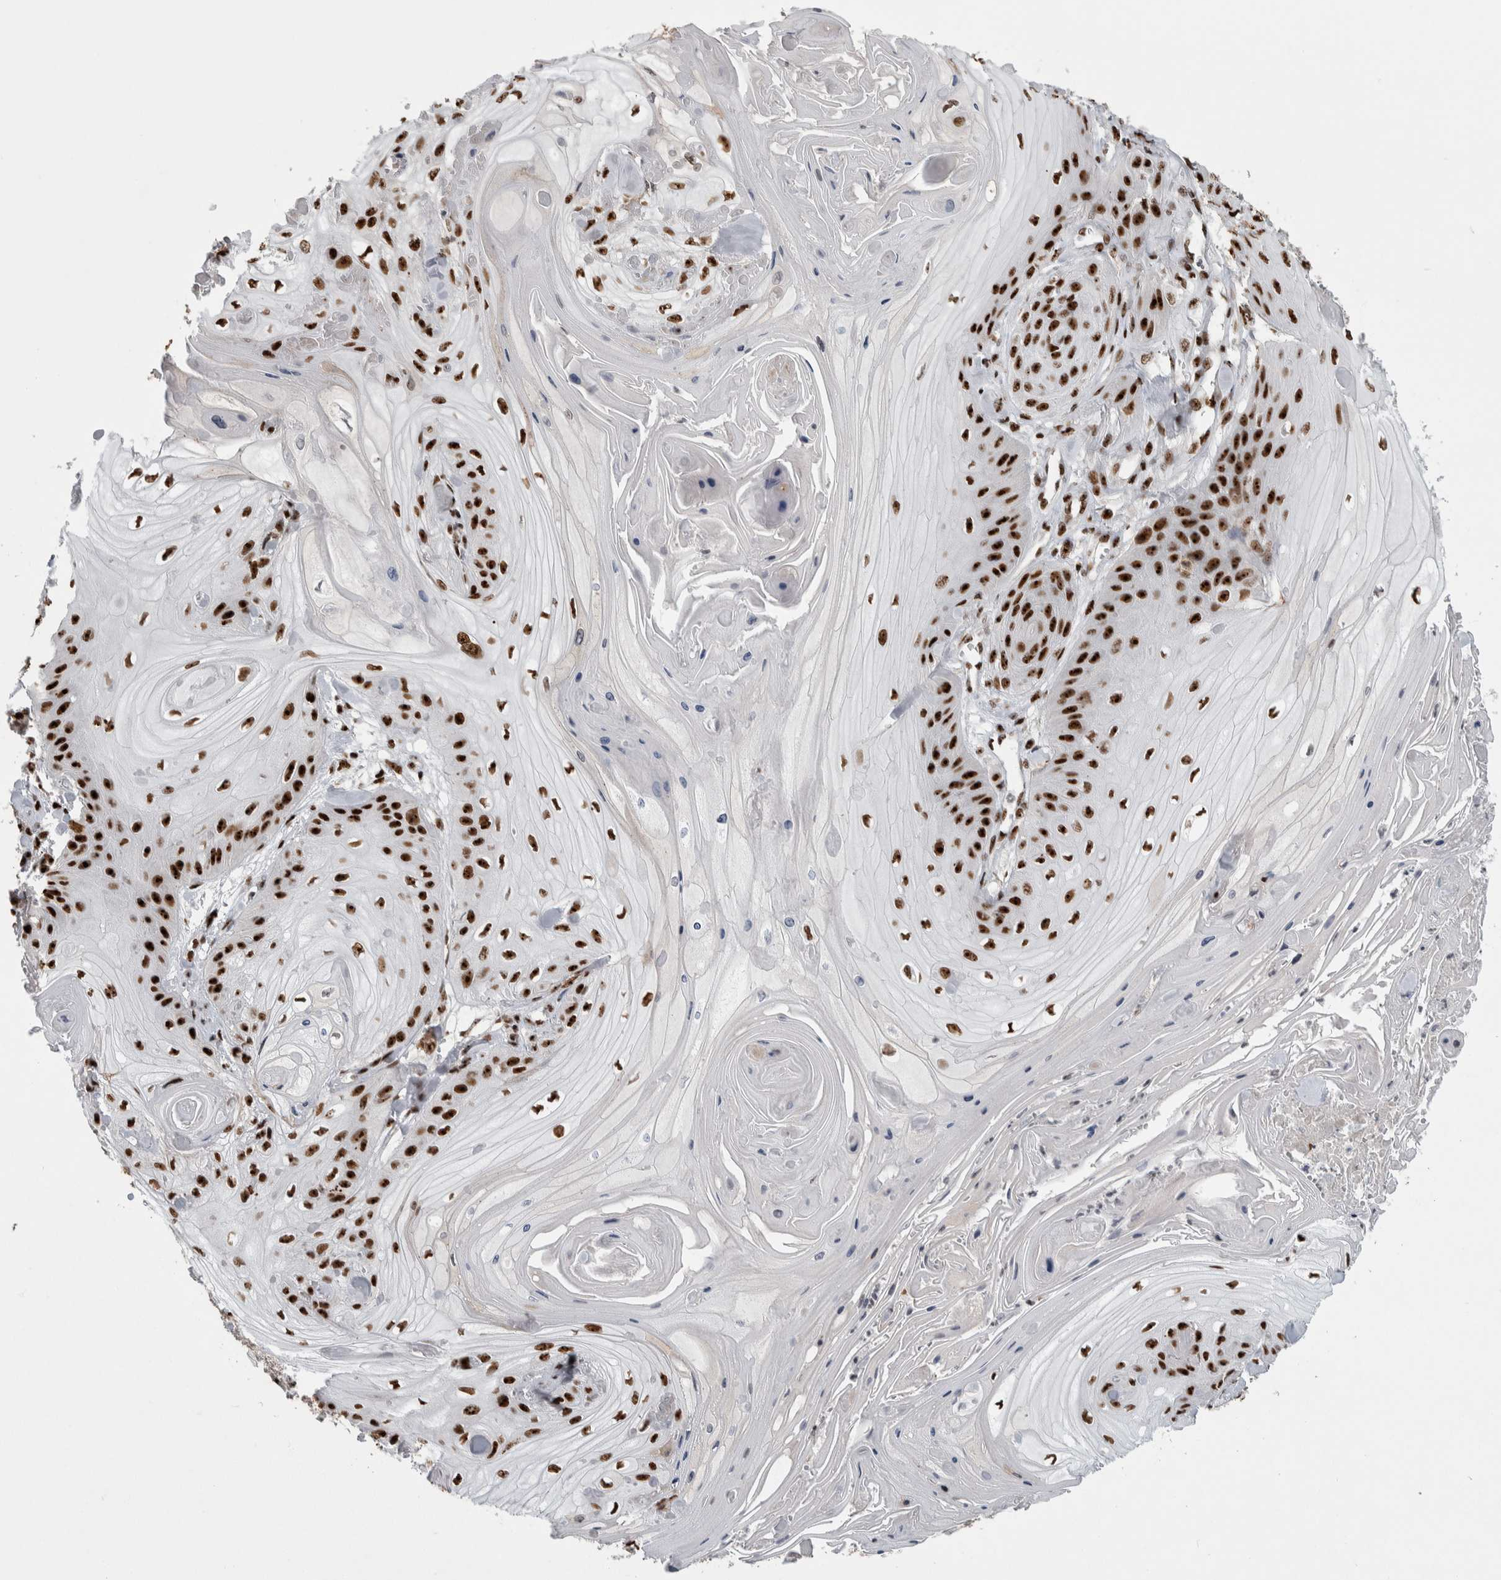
{"staining": {"intensity": "strong", "quantity": ">75%", "location": "nuclear"}, "tissue": "skin cancer", "cell_type": "Tumor cells", "image_type": "cancer", "snomed": [{"axis": "morphology", "description": "Squamous cell carcinoma, NOS"}, {"axis": "topography", "description": "Skin"}], "caption": "Skin cancer (squamous cell carcinoma) stained with immunohistochemistry (IHC) demonstrates strong nuclear positivity in about >75% of tumor cells.", "gene": "NCL", "patient": {"sex": "male", "age": 74}}